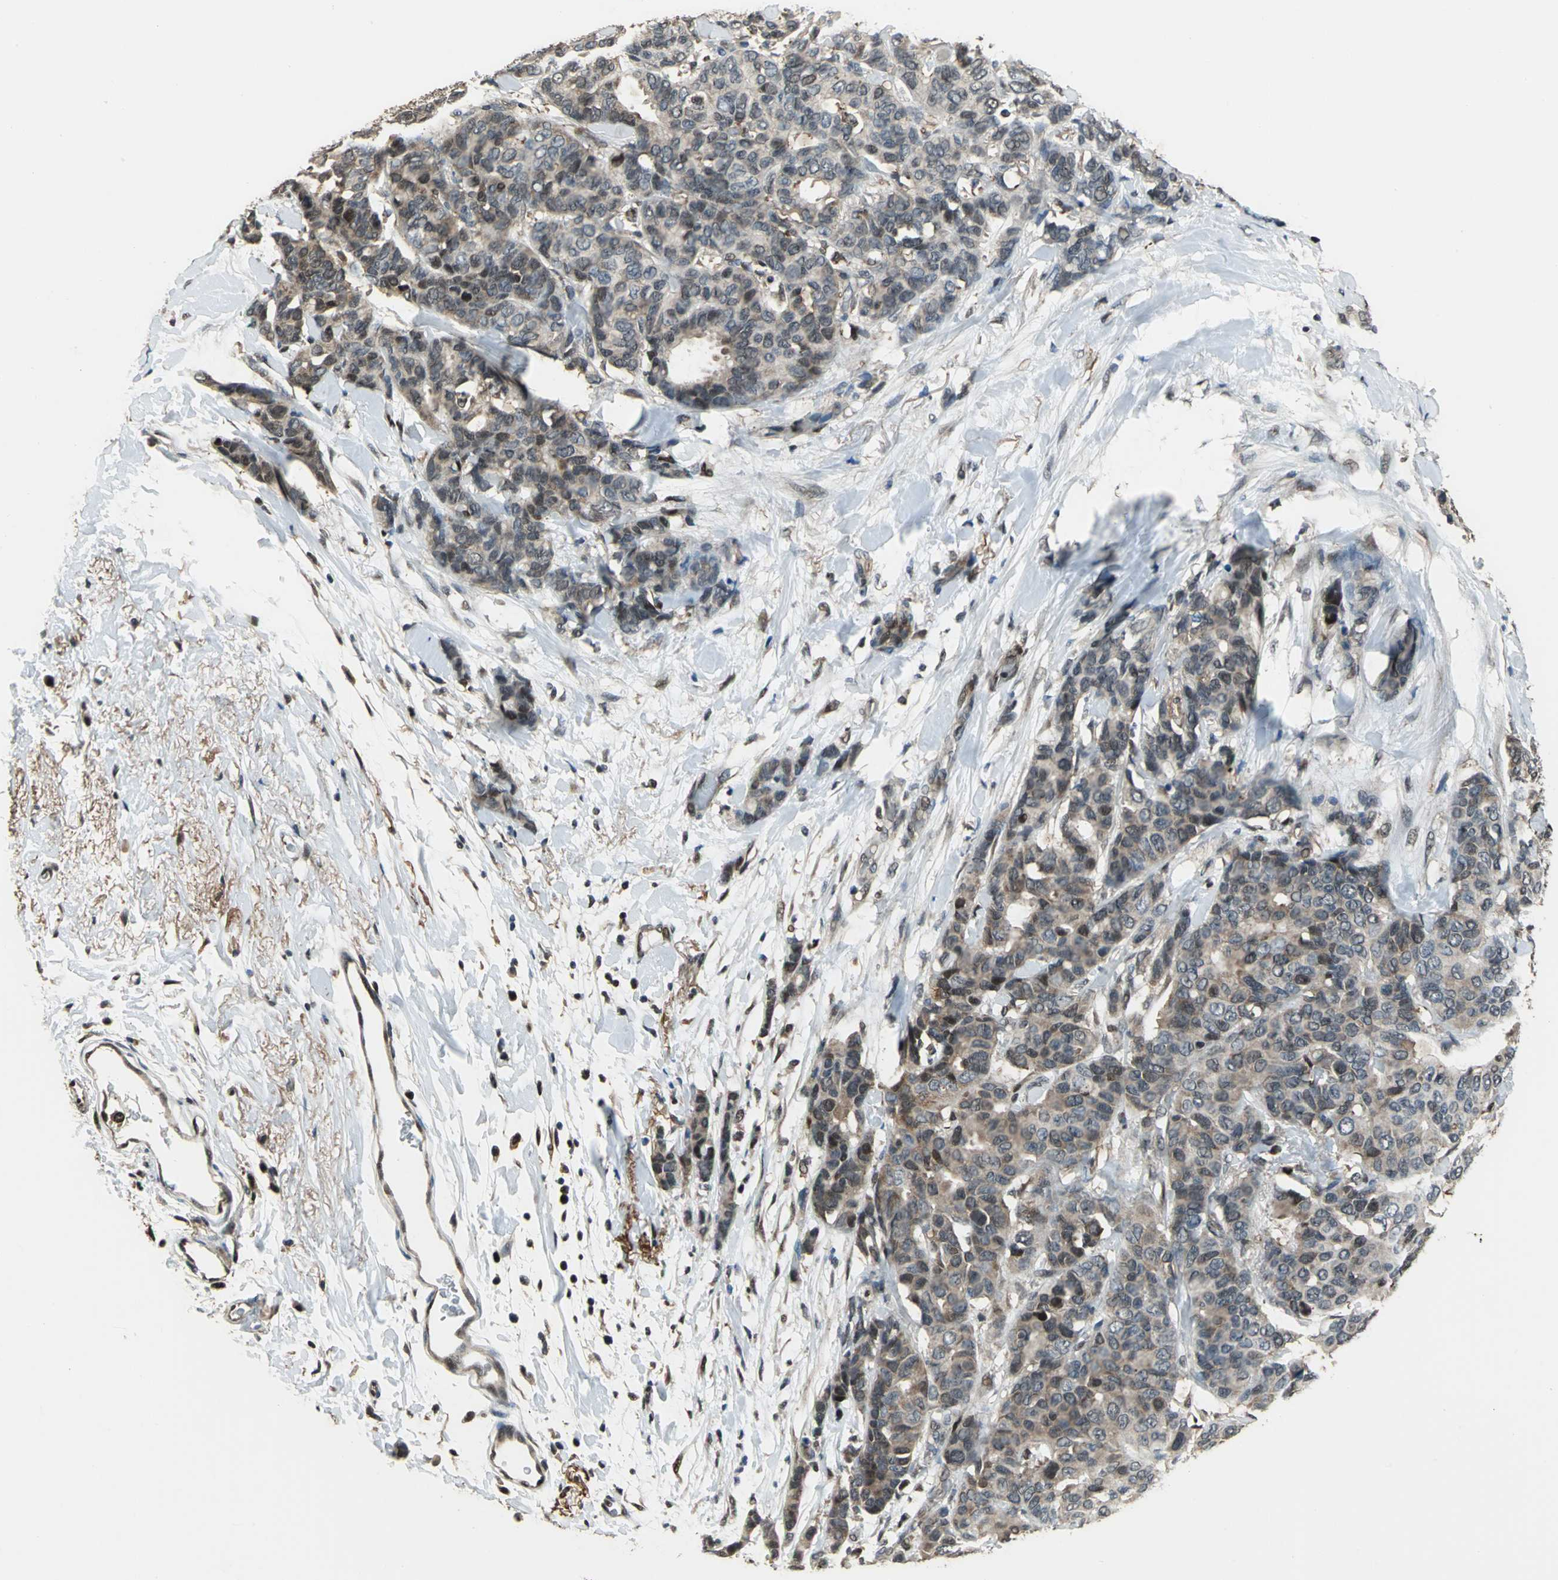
{"staining": {"intensity": "moderate", "quantity": "25%-75%", "location": "nuclear"}, "tissue": "breast cancer", "cell_type": "Tumor cells", "image_type": "cancer", "snomed": [{"axis": "morphology", "description": "Duct carcinoma"}, {"axis": "topography", "description": "Breast"}], "caption": "Human intraductal carcinoma (breast) stained for a protein (brown) shows moderate nuclear positive positivity in approximately 25%-75% of tumor cells.", "gene": "MIS18BP1", "patient": {"sex": "female", "age": 87}}